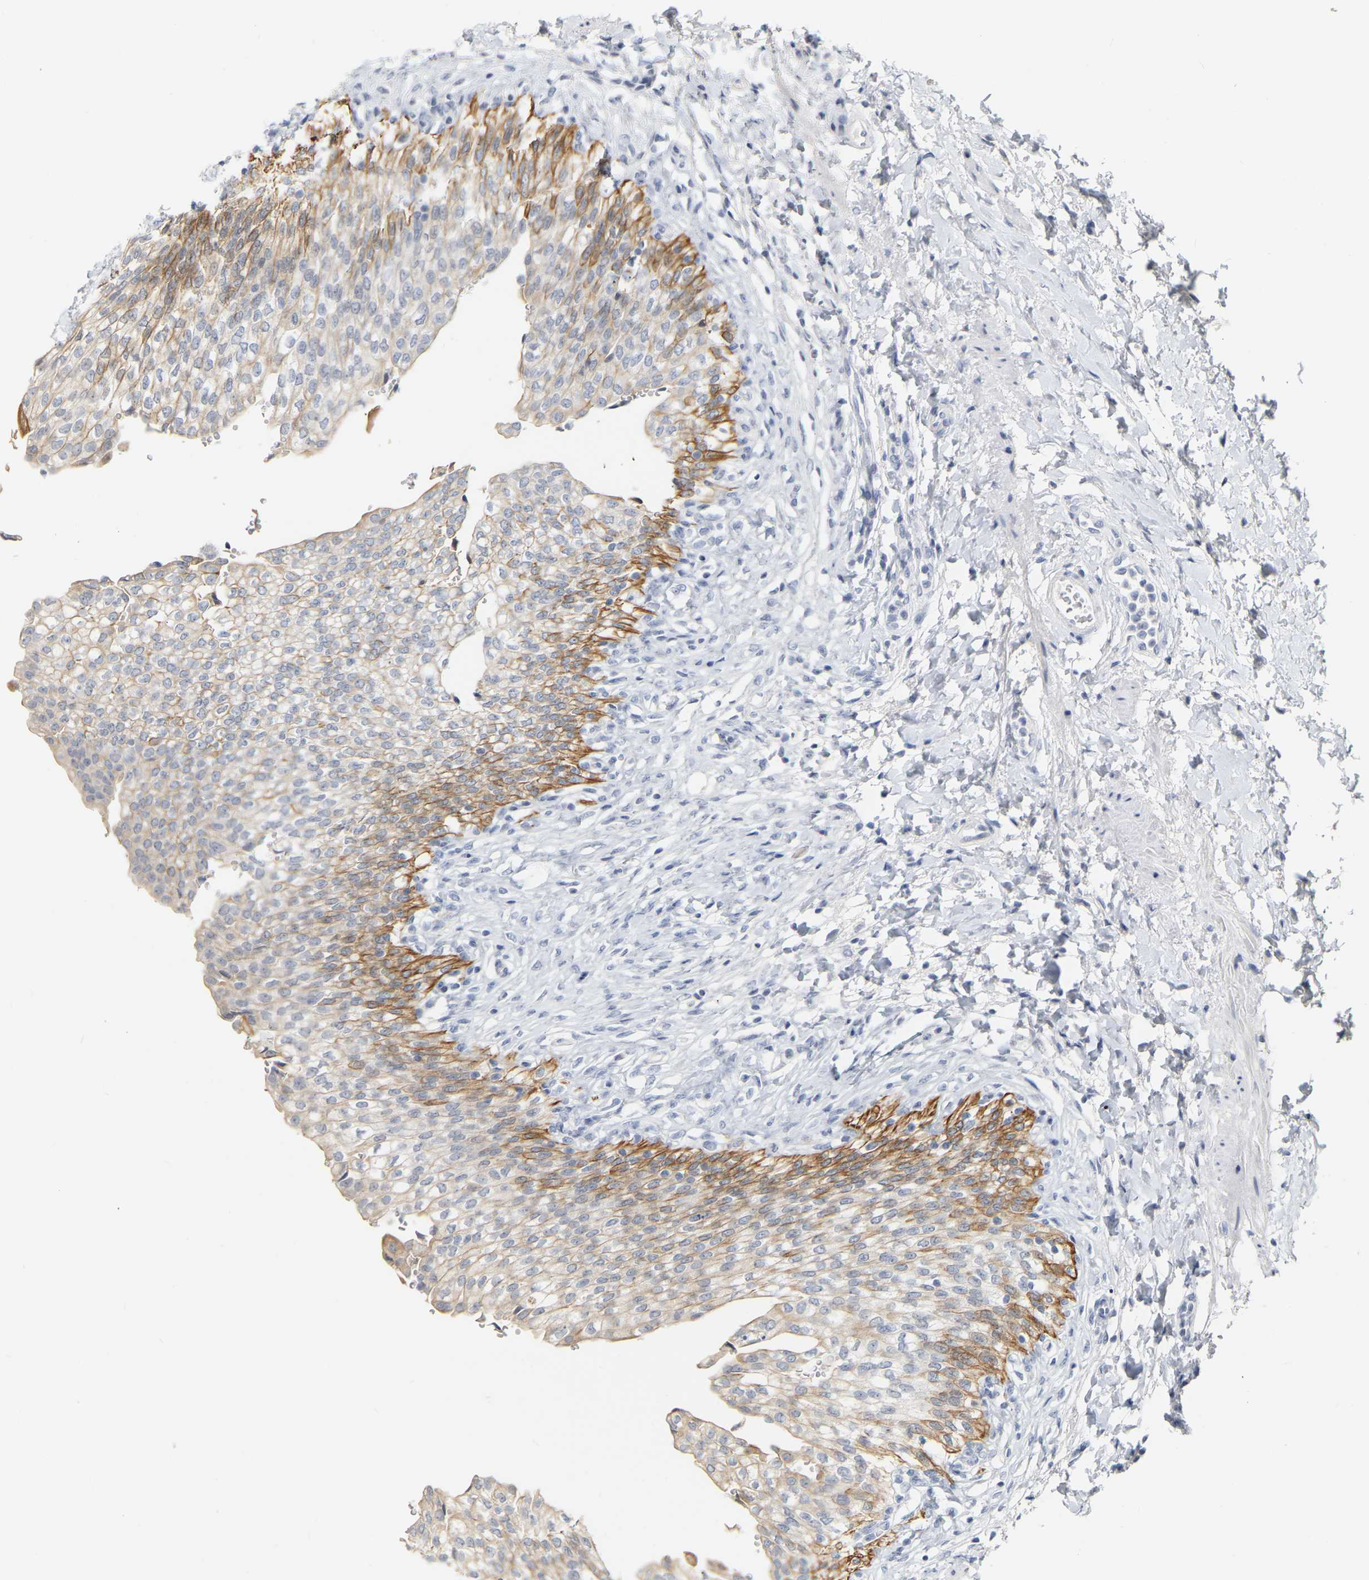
{"staining": {"intensity": "moderate", "quantity": "<25%", "location": "cytoplasmic/membranous"}, "tissue": "urinary bladder", "cell_type": "Urothelial cells", "image_type": "normal", "snomed": [{"axis": "morphology", "description": "Urothelial carcinoma, High grade"}, {"axis": "topography", "description": "Urinary bladder"}], "caption": "Urinary bladder stained with DAB immunohistochemistry (IHC) reveals low levels of moderate cytoplasmic/membranous positivity in approximately <25% of urothelial cells. (IHC, brightfield microscopy, high magnification).", "gene": "KRT76", "patient": {"sex": "male", "age": 46}}